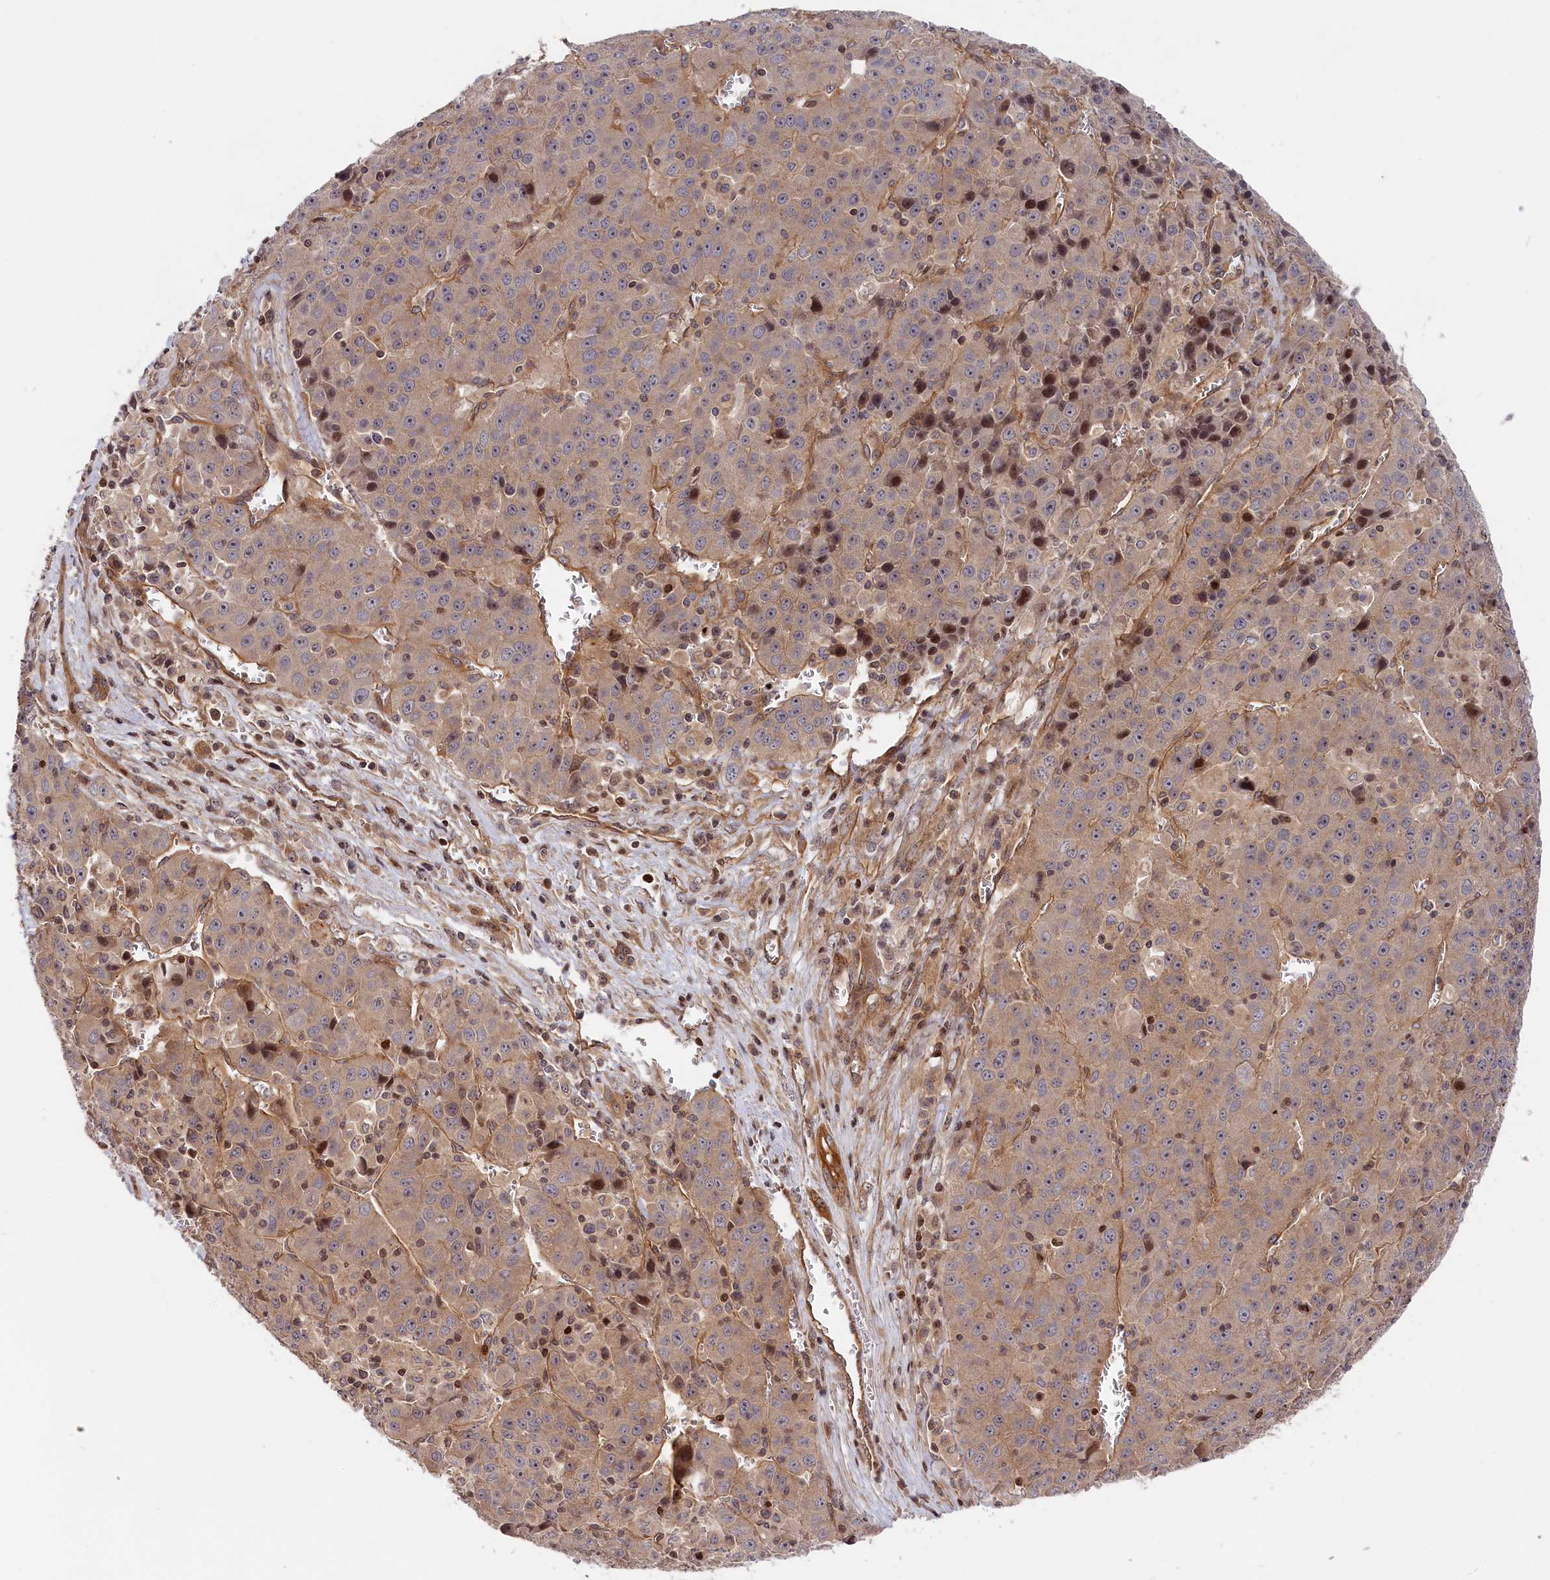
{"staining": {"intensity": "moderate", "quantity": ">75%", "location": "cytoplasmic/membranous,nuclear"}, "tissue": "liver cancer", "cell_type": "Tumor cells", "image_type": "cancer", "snomed": [{"axis": "morphology", "description": "Carcinoma, Hepatocellular, NOS"}, {"axis": "topography", "description": "Liver"}], "caption": "Immunohistochemistry (IHC) photomicrograph of liver cancer stained for a protein (brown), which reveals medium levels of moderate cytoplasmic/membranous and nuclear positivity in approximately >75% of tumor cells.", "gene": "CEP44", "patient": {"sex": "female", "age": 53}}